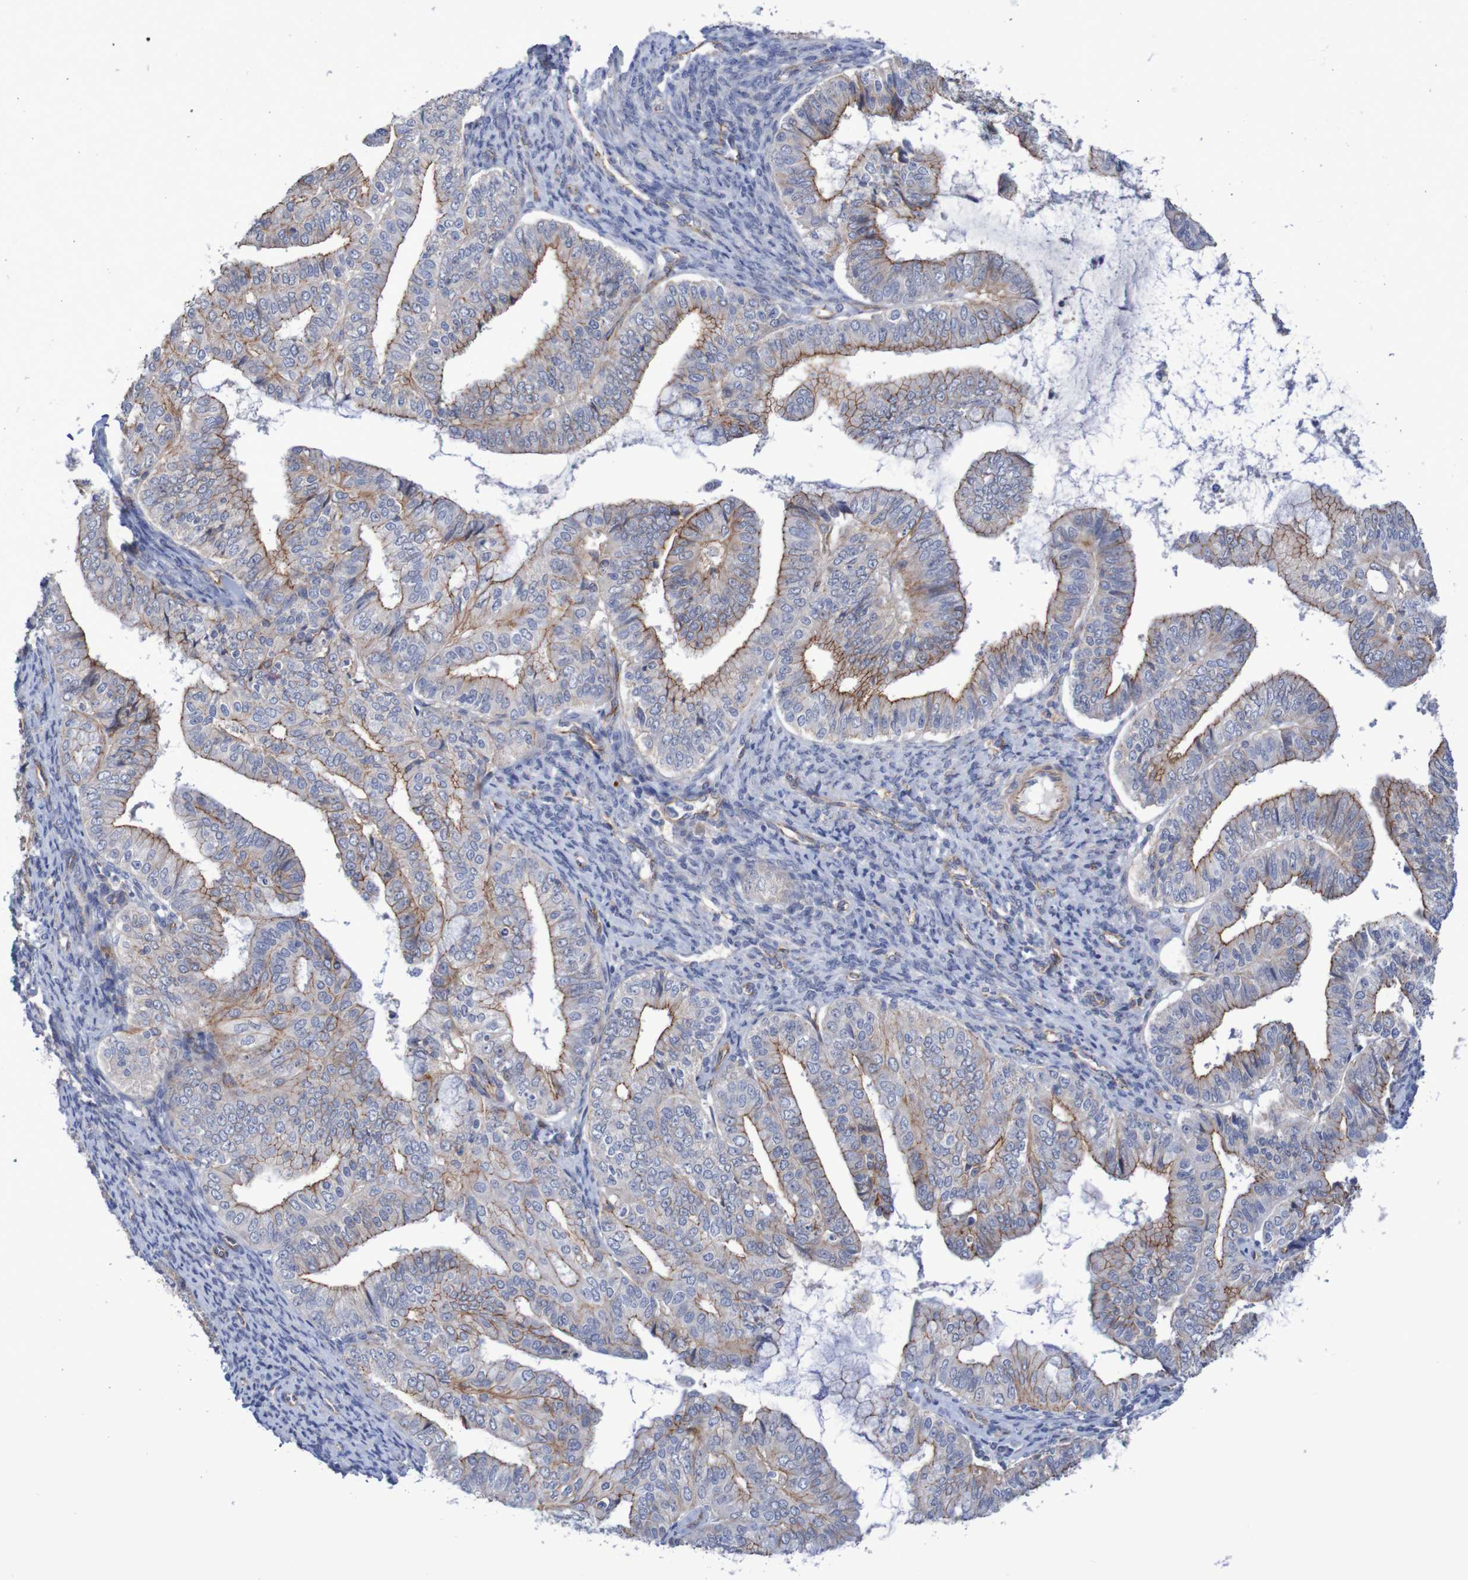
{"staining": {"intensity": "moderate", "quantity": "25%-75%", "location": "cytoplasmic/membranous"}, "tissue": "endometrial cancer", "cell_type": "Tumor cells", "image_type": "cancer", "snomed": [{"axis": "morphology", "description": "Adenocarcinoma, NOS"}, {"axis": "topography", "description": "Endometrium"}], "caption": "Immunohistochemical staining of adenocarcinoma (endometrial) shows medium levels of moderate cytoplasmic/membranous expression in about 25%-75% of tumor cells. (IHC, brightfield microscopy, high magnification).", "gene": "NECTIN2", "patient": {"sex": "female", "age": 63}}